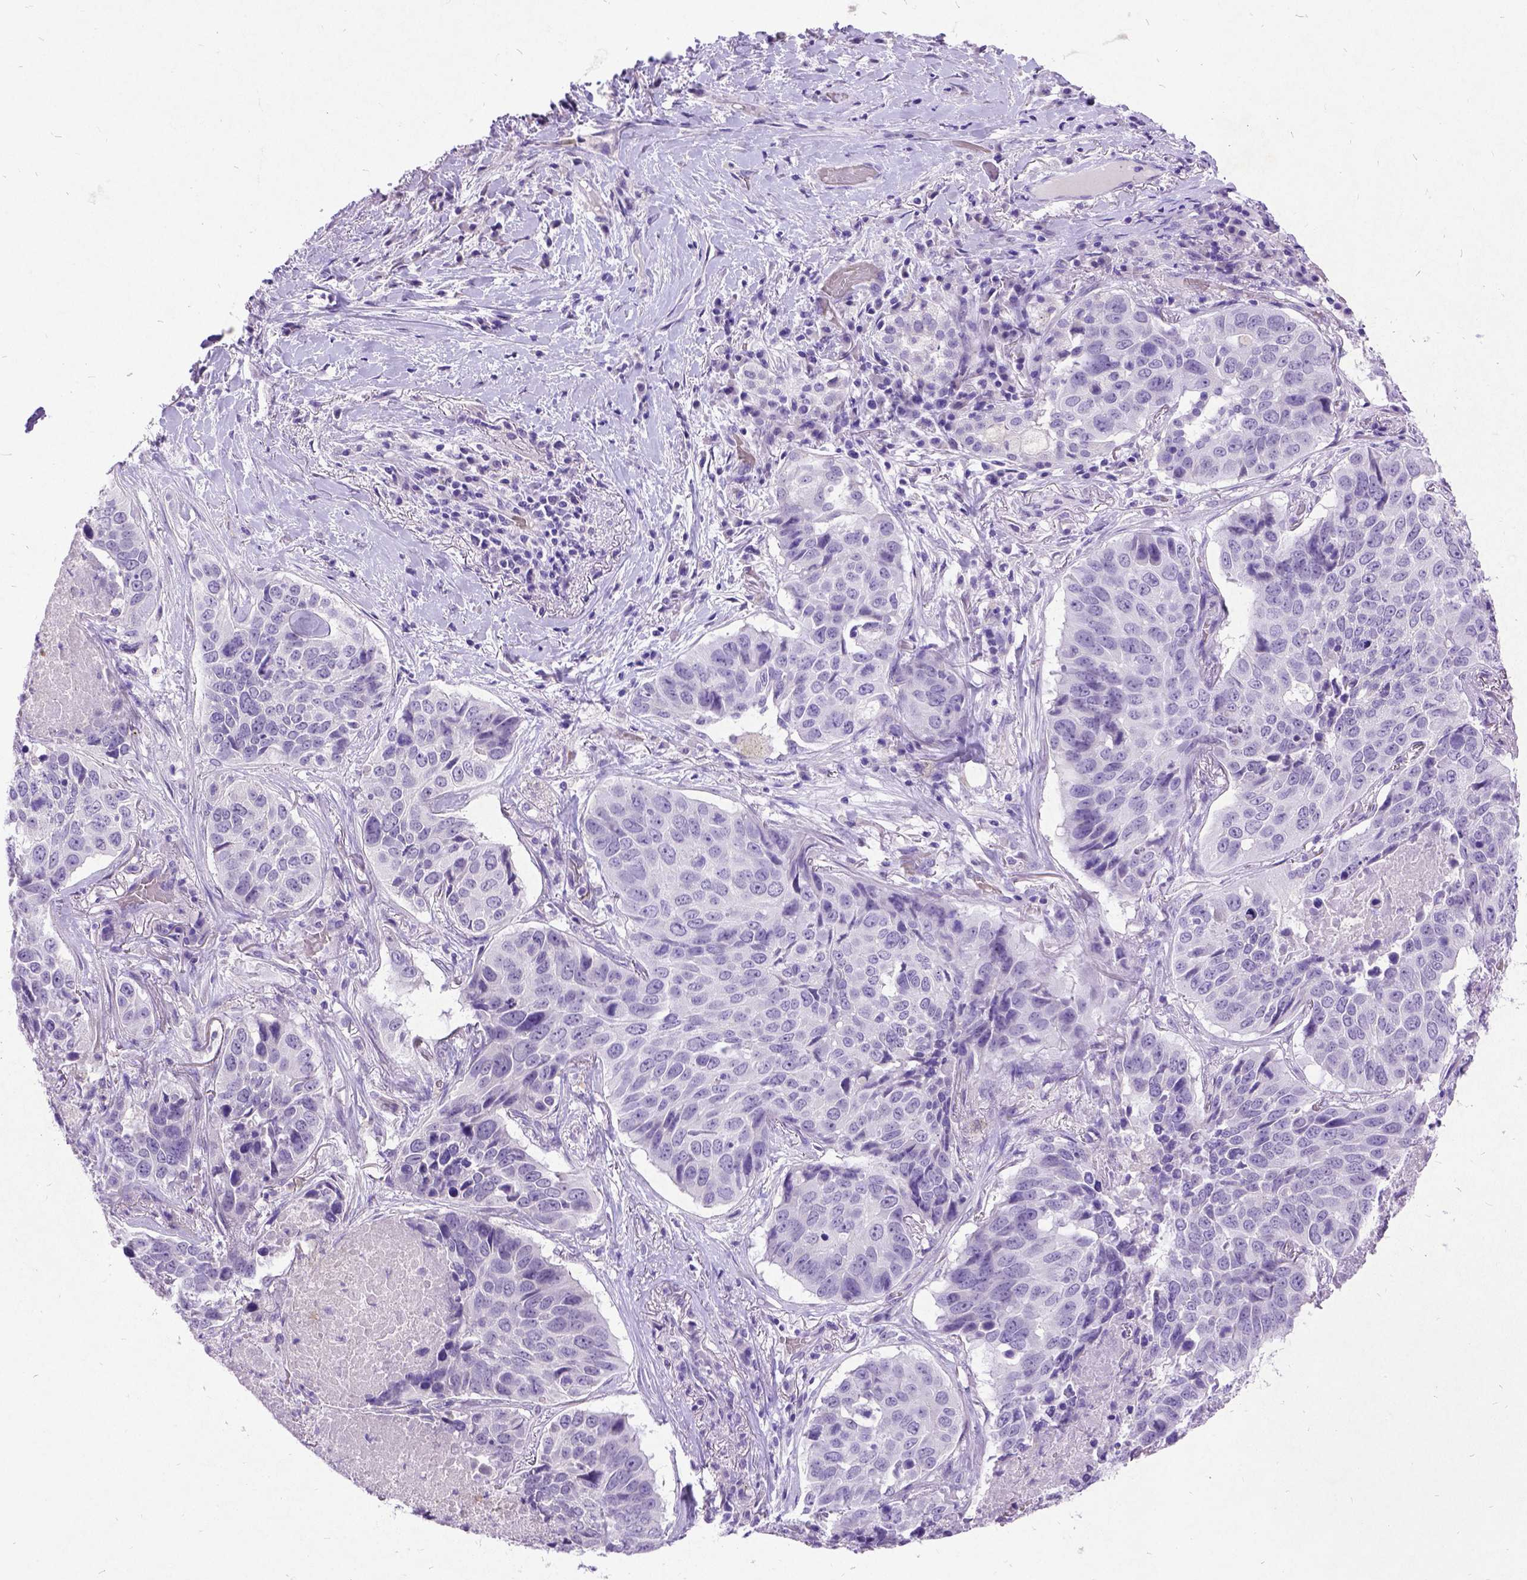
{"staining": {"intensity": "negative", "quantity": "none", "location": "none"}, "tissue": "lung cancer", "cell_type": "Tumor cells", "image_type": "cancer", "snomed": [{"axis": "morphology", "description": "Normal tissue, NOS"}, {"axis": "morphology", "description": "Squamous cell carcinoma, NOS"}, {"axis": "topography", "description": "Bronchus"}, {"axis": "topography", "description": "Lung"}], "caption": "A high-resolution micrograph shows immunohistochemistry (IHC) staining of lung cancer, which reveals no significant staining in tumor cells. Brightfield microscopy of immunohistochemistry stained with DAB (3,3'-diaminobenzidine) (brown) and hematoxylin (blue), captured at high magnification.", "gene": "NEUROD4", "patient": {"sex": "male", "age": 64}}